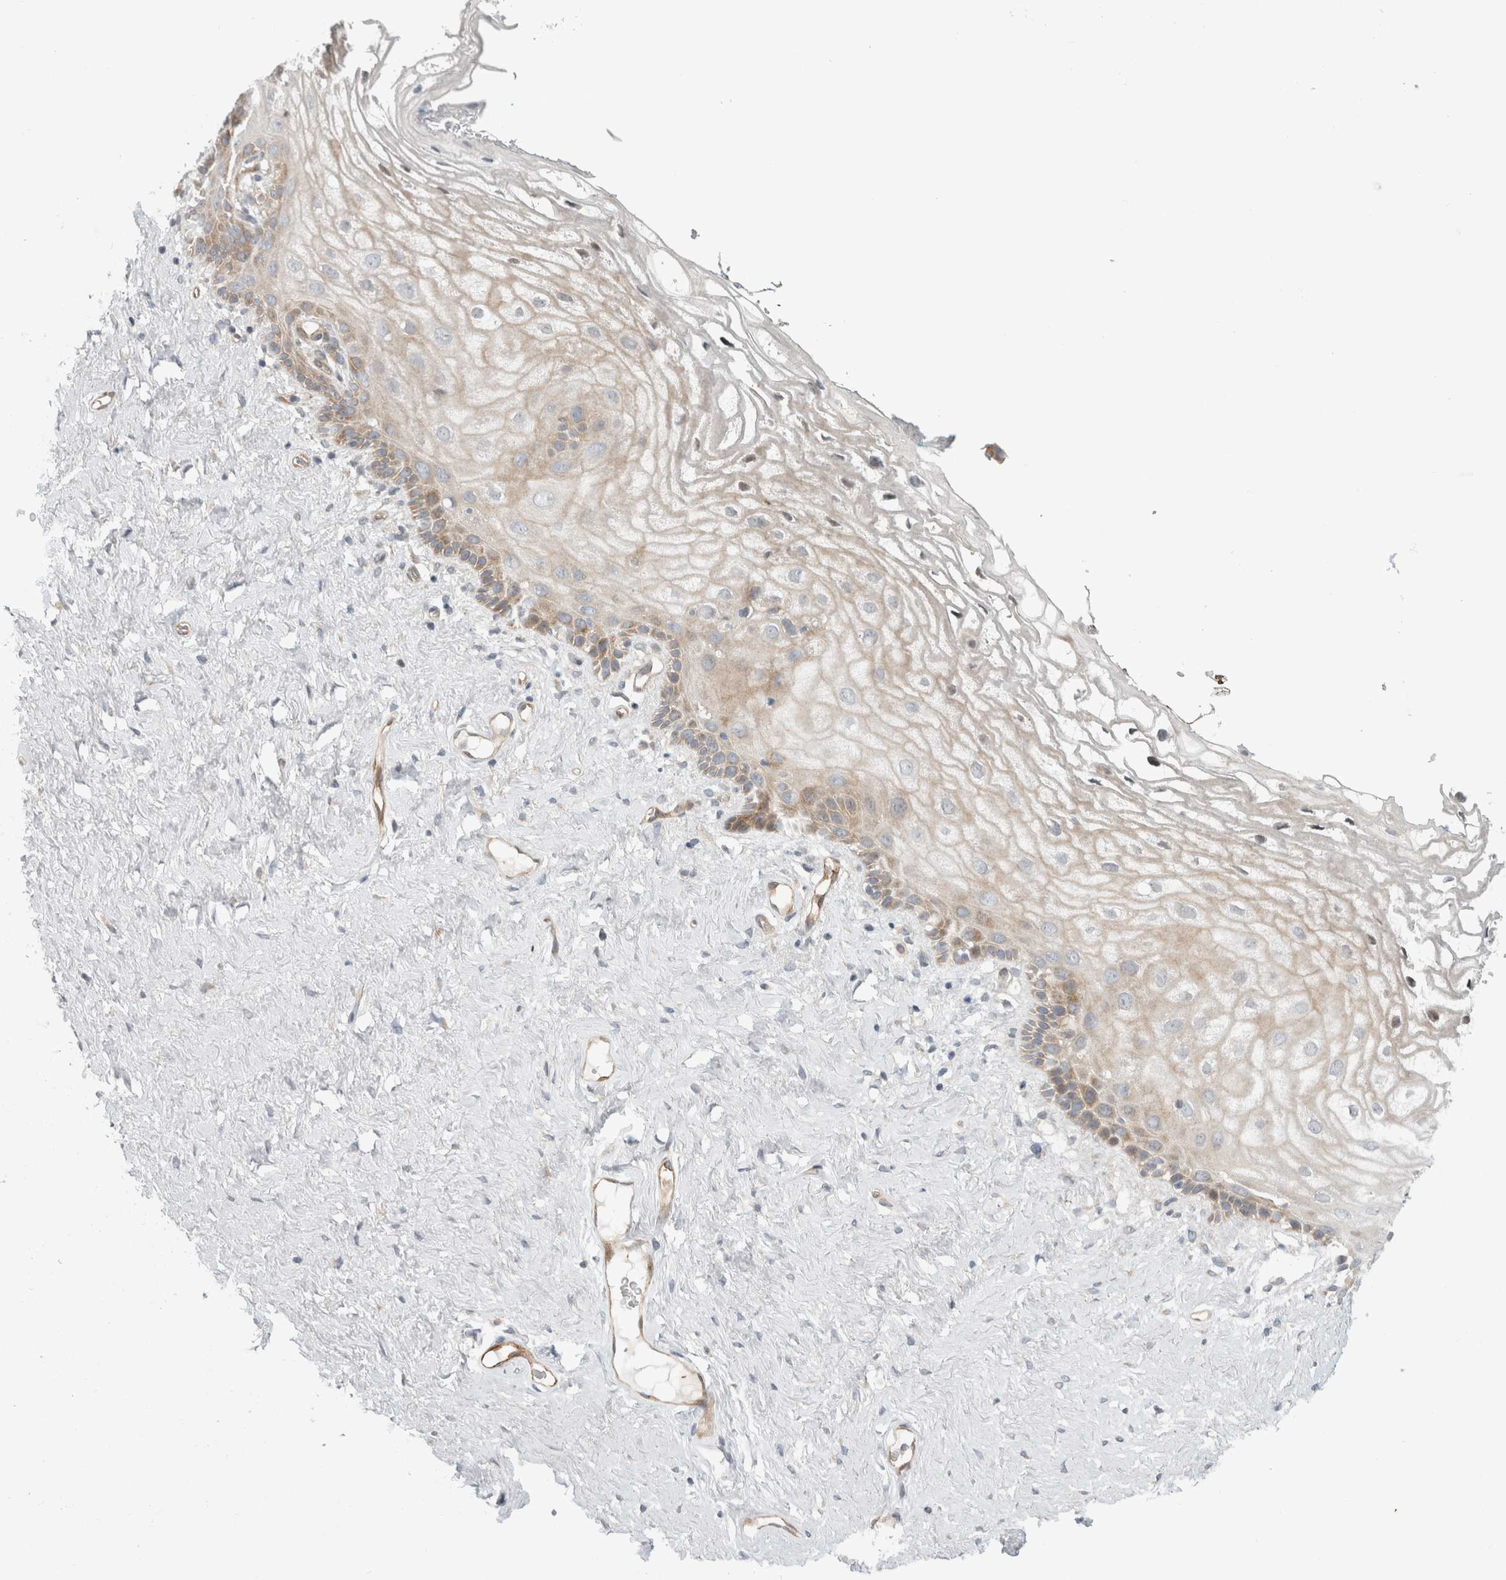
{"staining": {"intensity": "weak", "quantity": "25%-75%", "location": "cytoplasmic/membranous"}, "tissue": "vagina", "cell_type": "Squamous epithelial cells", "image_type": "normal", "snomed": [{"axis": "morphology", "description": "Normal tissue, NOS"}, {"axis": "morphology", "description": "Adenocarcinoma, NOS"}, {"axis": "topography", "description": "Rectum"}, {"axis": "topography", "description": "Vagina"}], "caption": "Squamous epithelial cells show weak cytoplasmic/membranous staining in about 25%-75% of cells in benign vagina.", "gene": "KPNA5", "patient": {"sex": "female", "age": 71}}